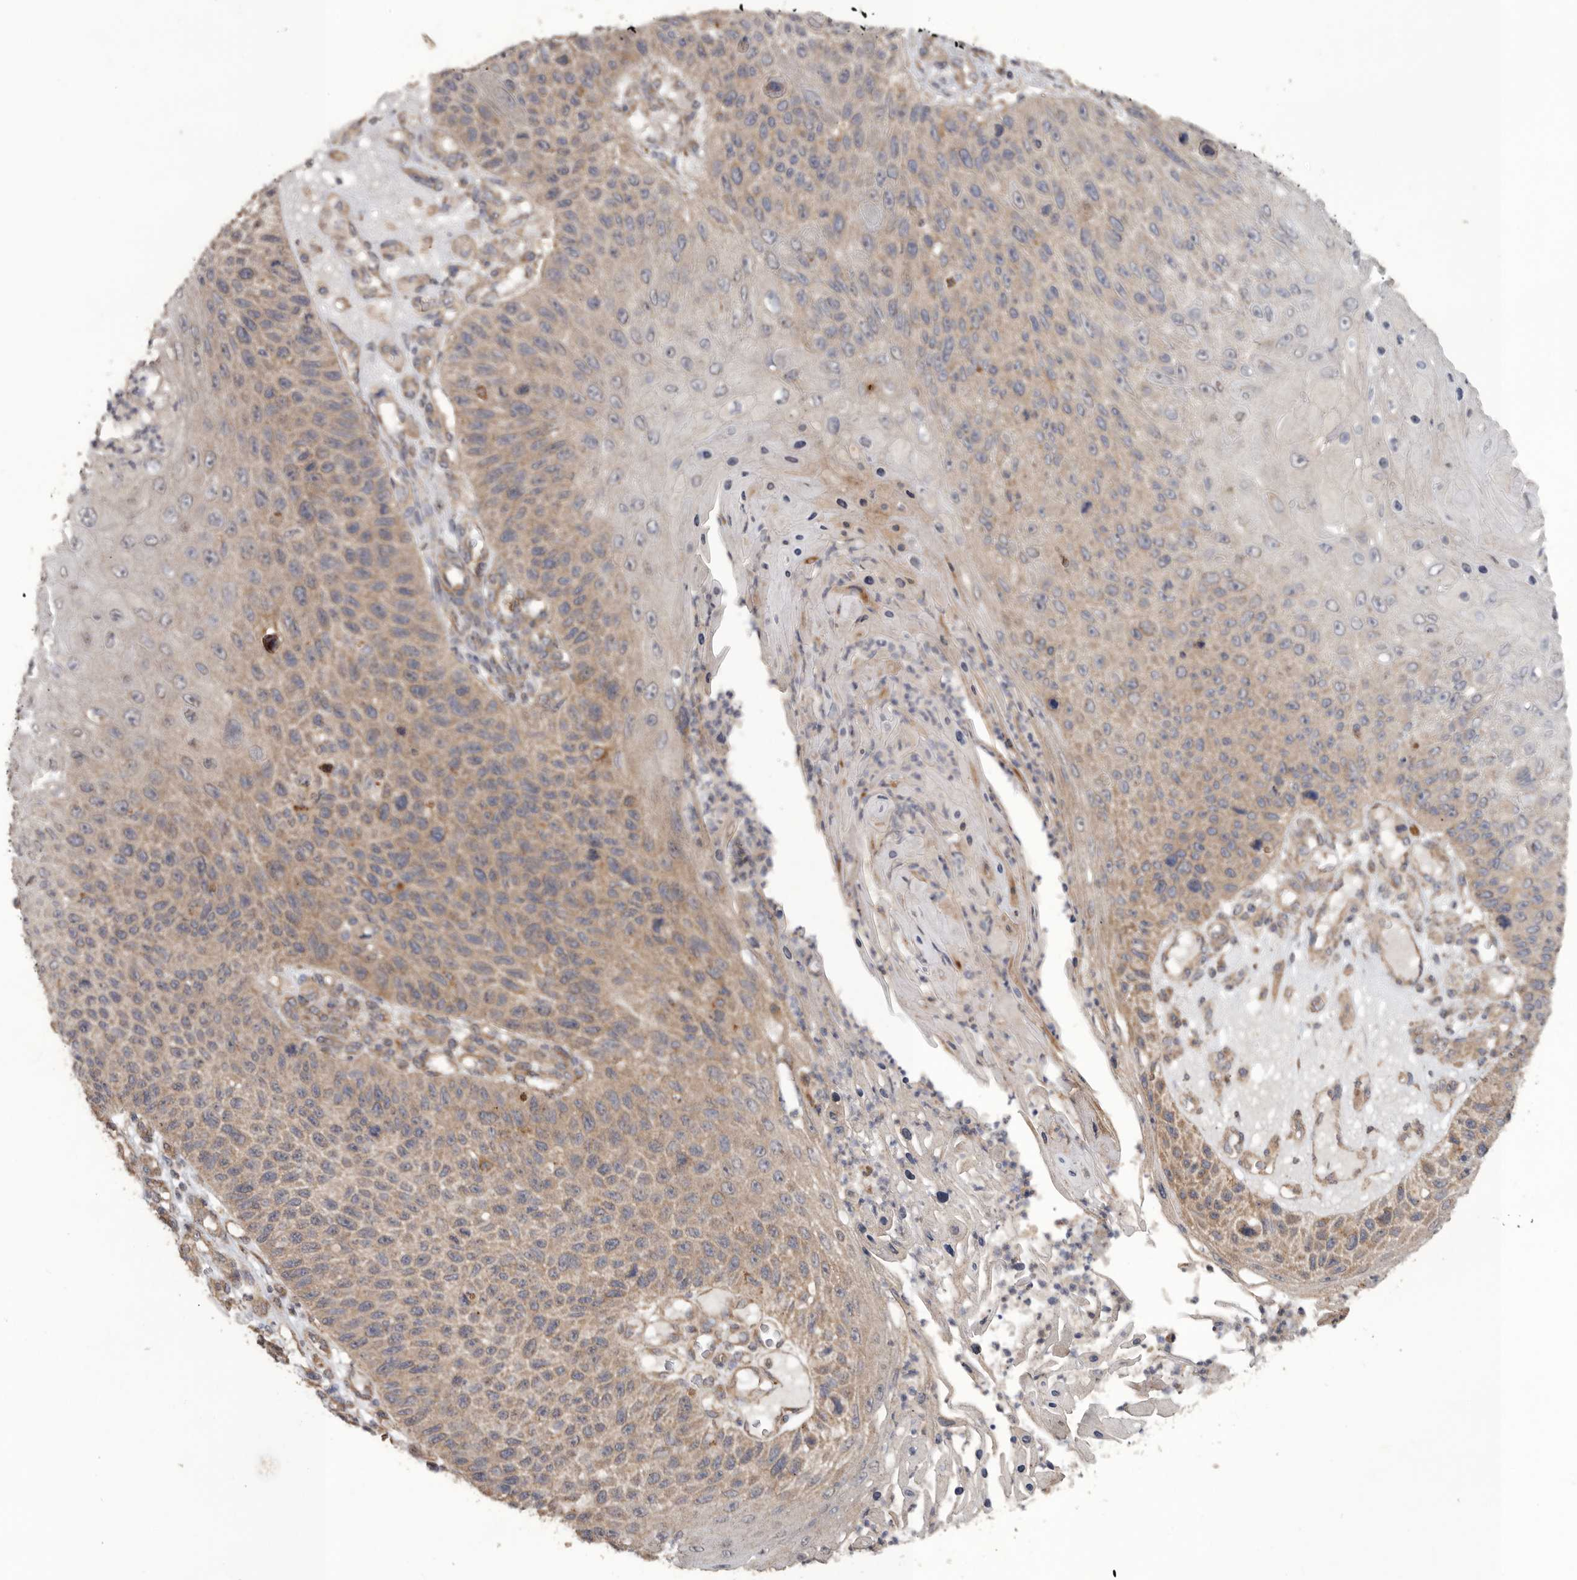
{"staining": {"intensity": "weak", "quantity": ">75%", "location": "cytoplasmic/membranous"}, "tissue": "skin cancer", "cell_type": "Tumor cells", "image_type": "cancer", "snomed": [{"axis": "morphology", "description": "Squamous cell carcinoma, NOS"}, {"axis": "topography", "description": "Skin"}], "caption": "This is a photomicrograph of IHC staining of skin squamous cell carcinoma, which shows weak staining in the cytoplasmic/membranous of tumor cells.", "gene": "PODXL2", "patient": {"sex": "female", "age": 88}}